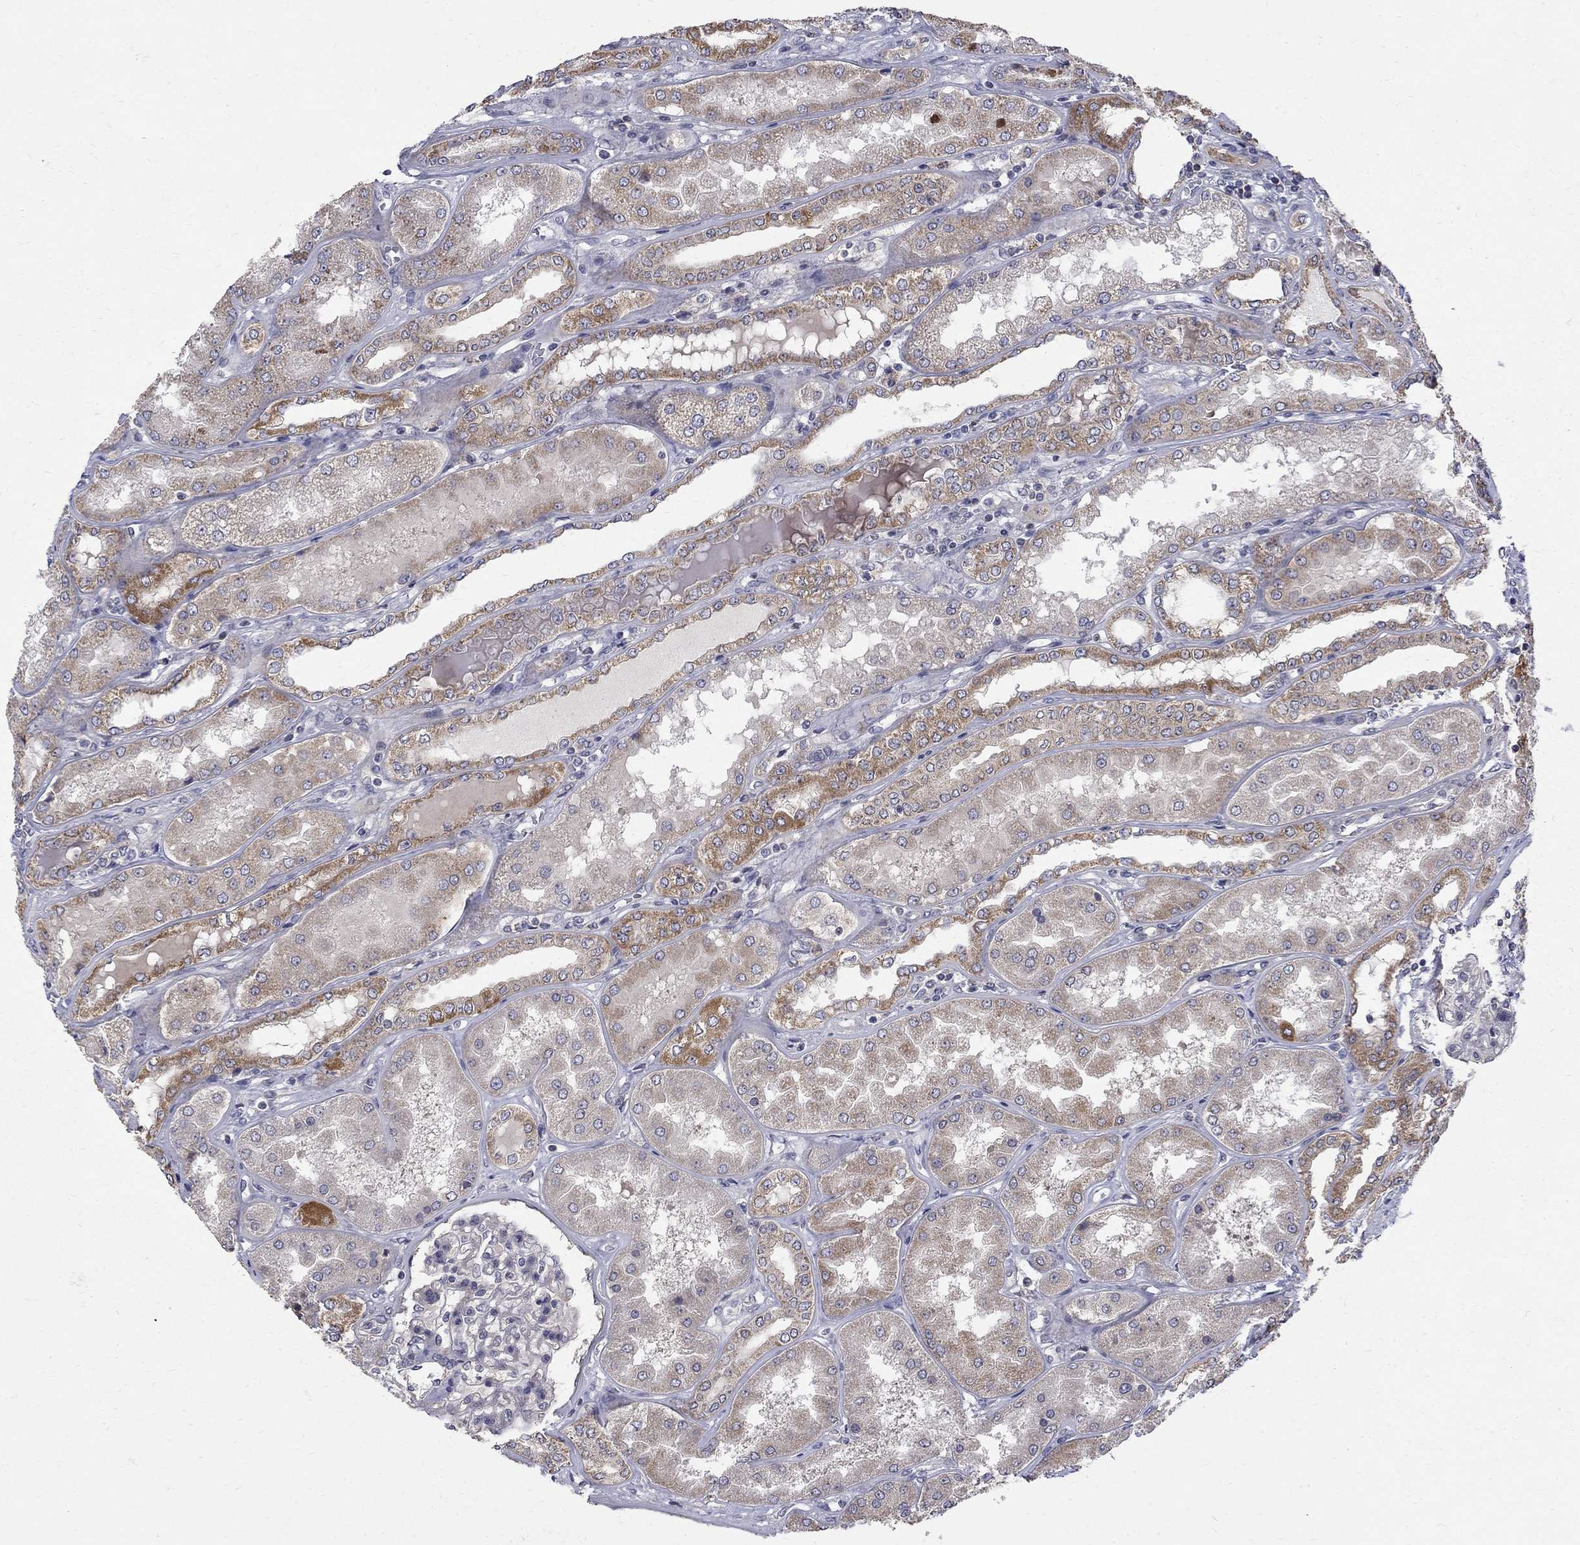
{"staining": {"intensity": "negative", "quantity": "none", "location": "none"}, "tissue": "kidney", "cell_type": "Cells in glomeruli", "image_type": "normal", "snomed": [{"axis": "morphology", "description": "Normal tissue, NOS"}, {"axis": "topography", "description": "Kidney"}], "caption": "An image of kidney stained for a protein demonstrates no brown staining in cells in glomeruli. (Brightfield microscopy of DAB immunohistochemistry (IHC) at high magnification).", "gene": "SH2B1", "patient": {"sex": "female", "age": 56}}